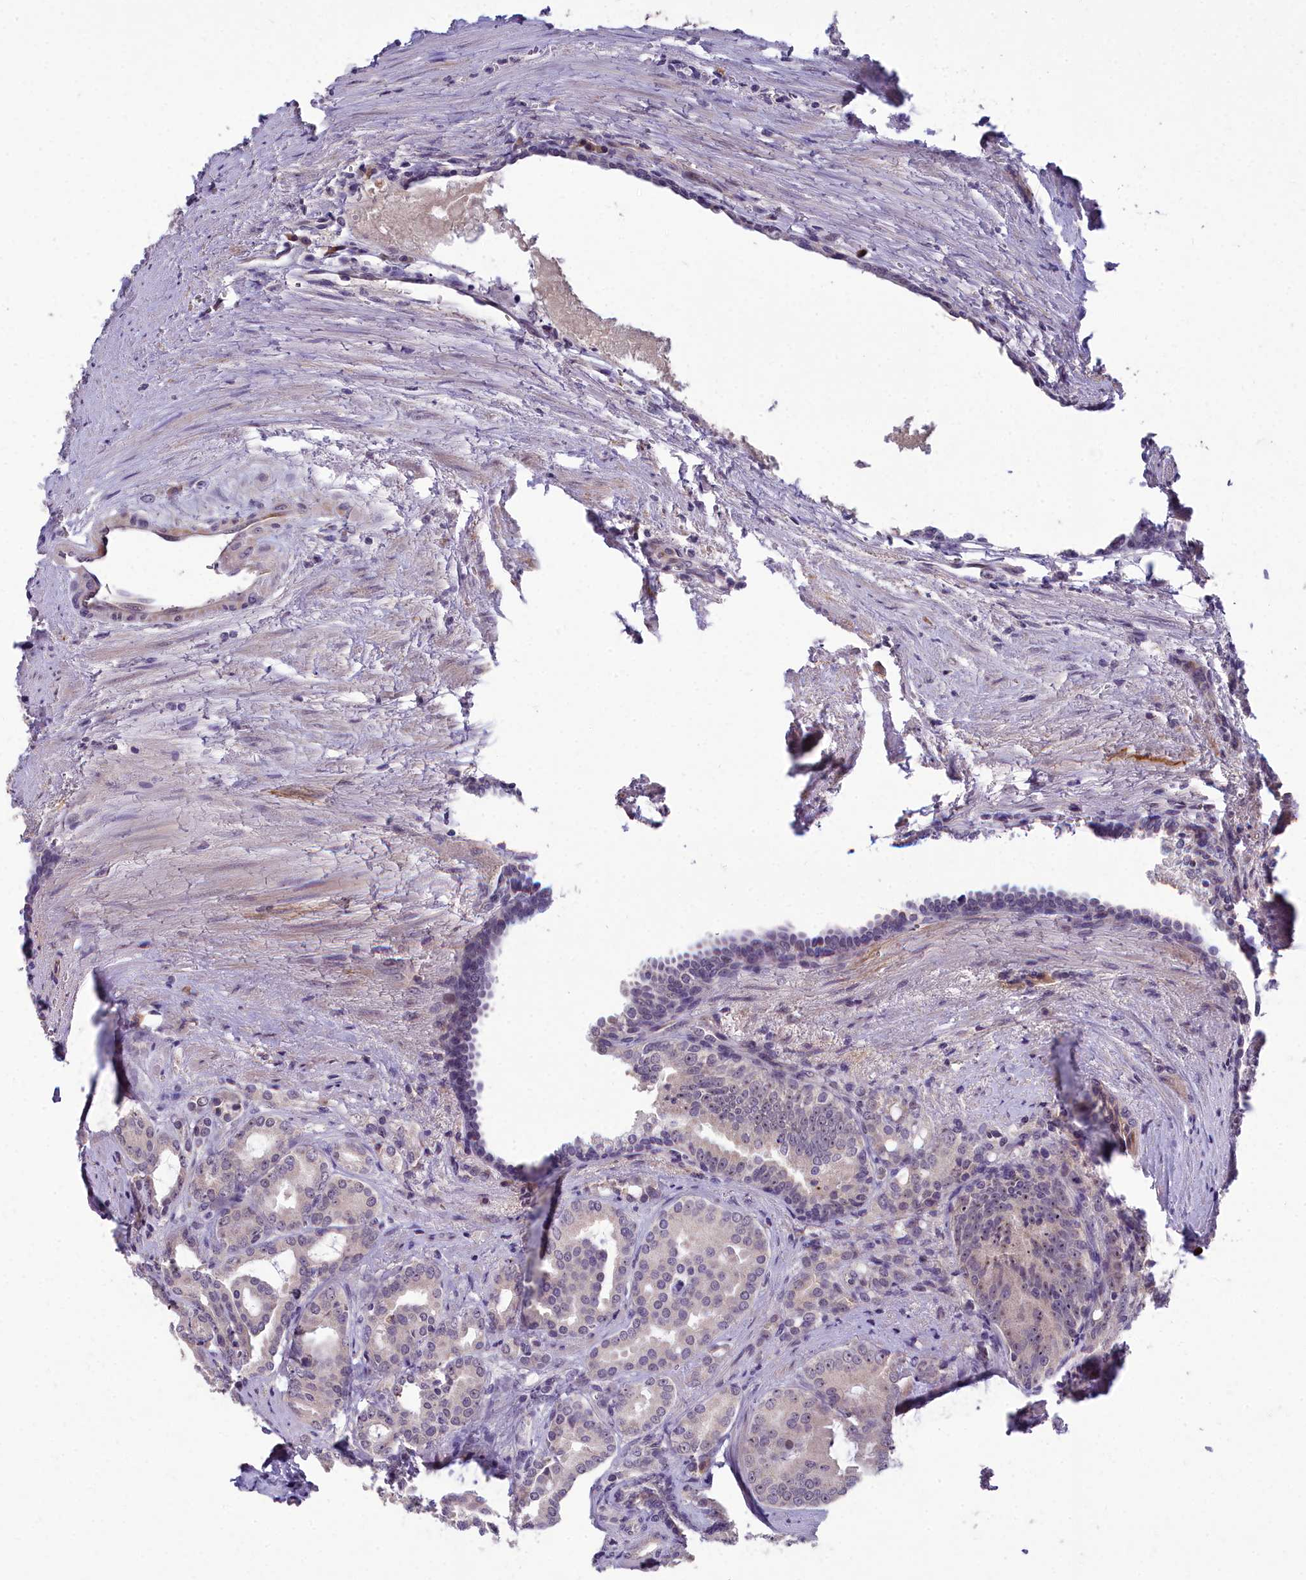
{"staining": {"intensity": "moderate", "quantity": "<25%", "location": "nuclear"}, "tissue": "prostate cancer", "cell_type": "Tumor cells", "image_type": "cancer", "snomed": [{"axis": "morphology", "description": "Adenocarcinoma, High grade"}, {"axis": "topography", "description": "Prostate"}], "caption": "Human adenocarcinoma (high-grade) (prostate) stained with a brown dye exhibits moderate nuclear positive staining in about <25% of tumor cells.", "gene": "ZNF333", "patient": {"sex": "male", "age": 72}}